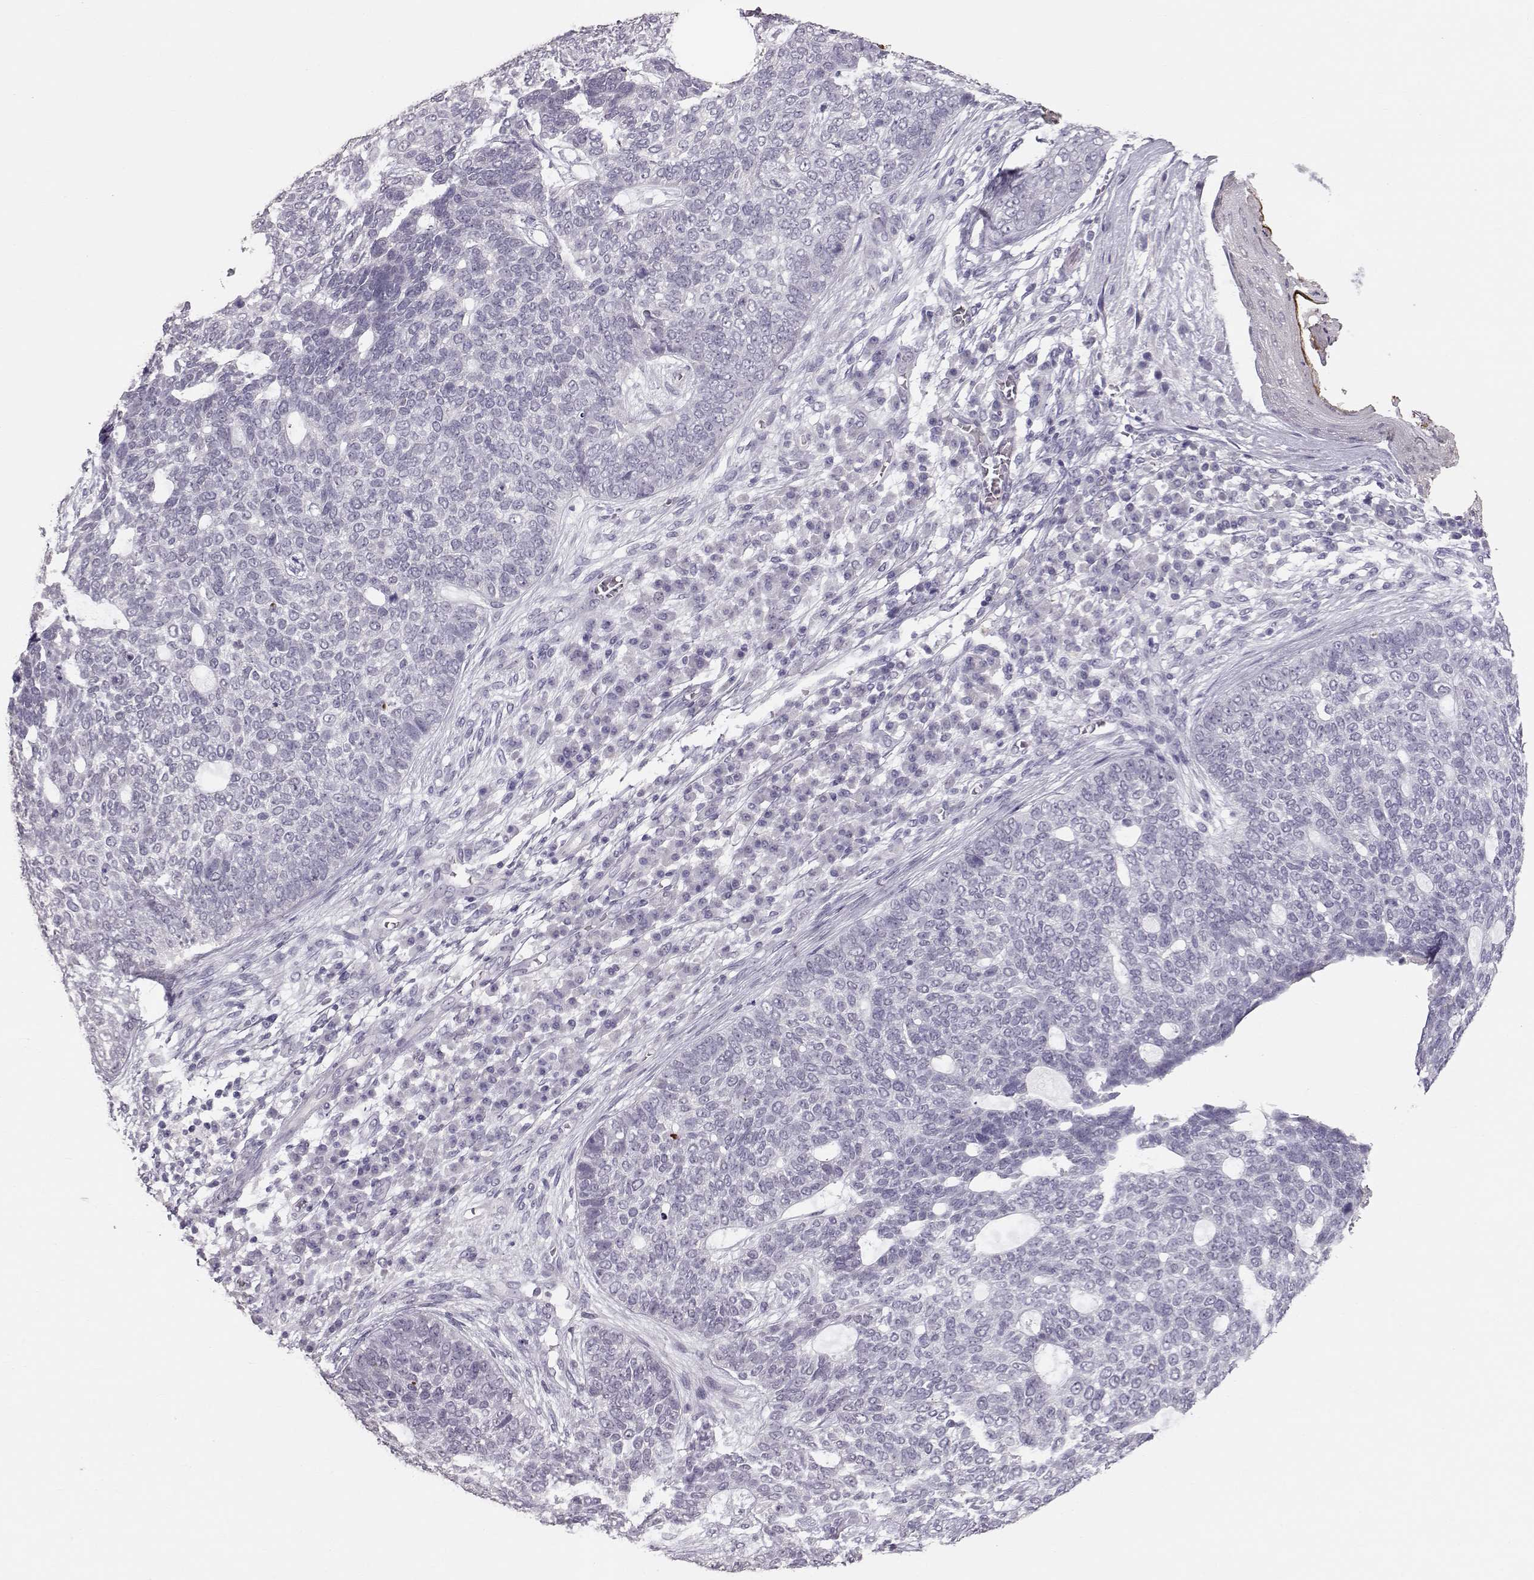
{"staining": {"intensity": "negative", "quantity": "none", "location": "none"}, "tissue": "skin cancer", "cell_type": "Tumor cells", "image_type": "cancer", "snomed": [{"axis": "morphology", "description": "Basal cell carcinoma"}, {"axis": "topography", "description": "Skin"}], "caption": "The immunohistochemistry (IHC) histopathology image has no significant staining in tumor cells of basal cell carcinoma (skin) tissue.", "gene": "POU1F1", "patient": {"sex": "female", "age": 69}}